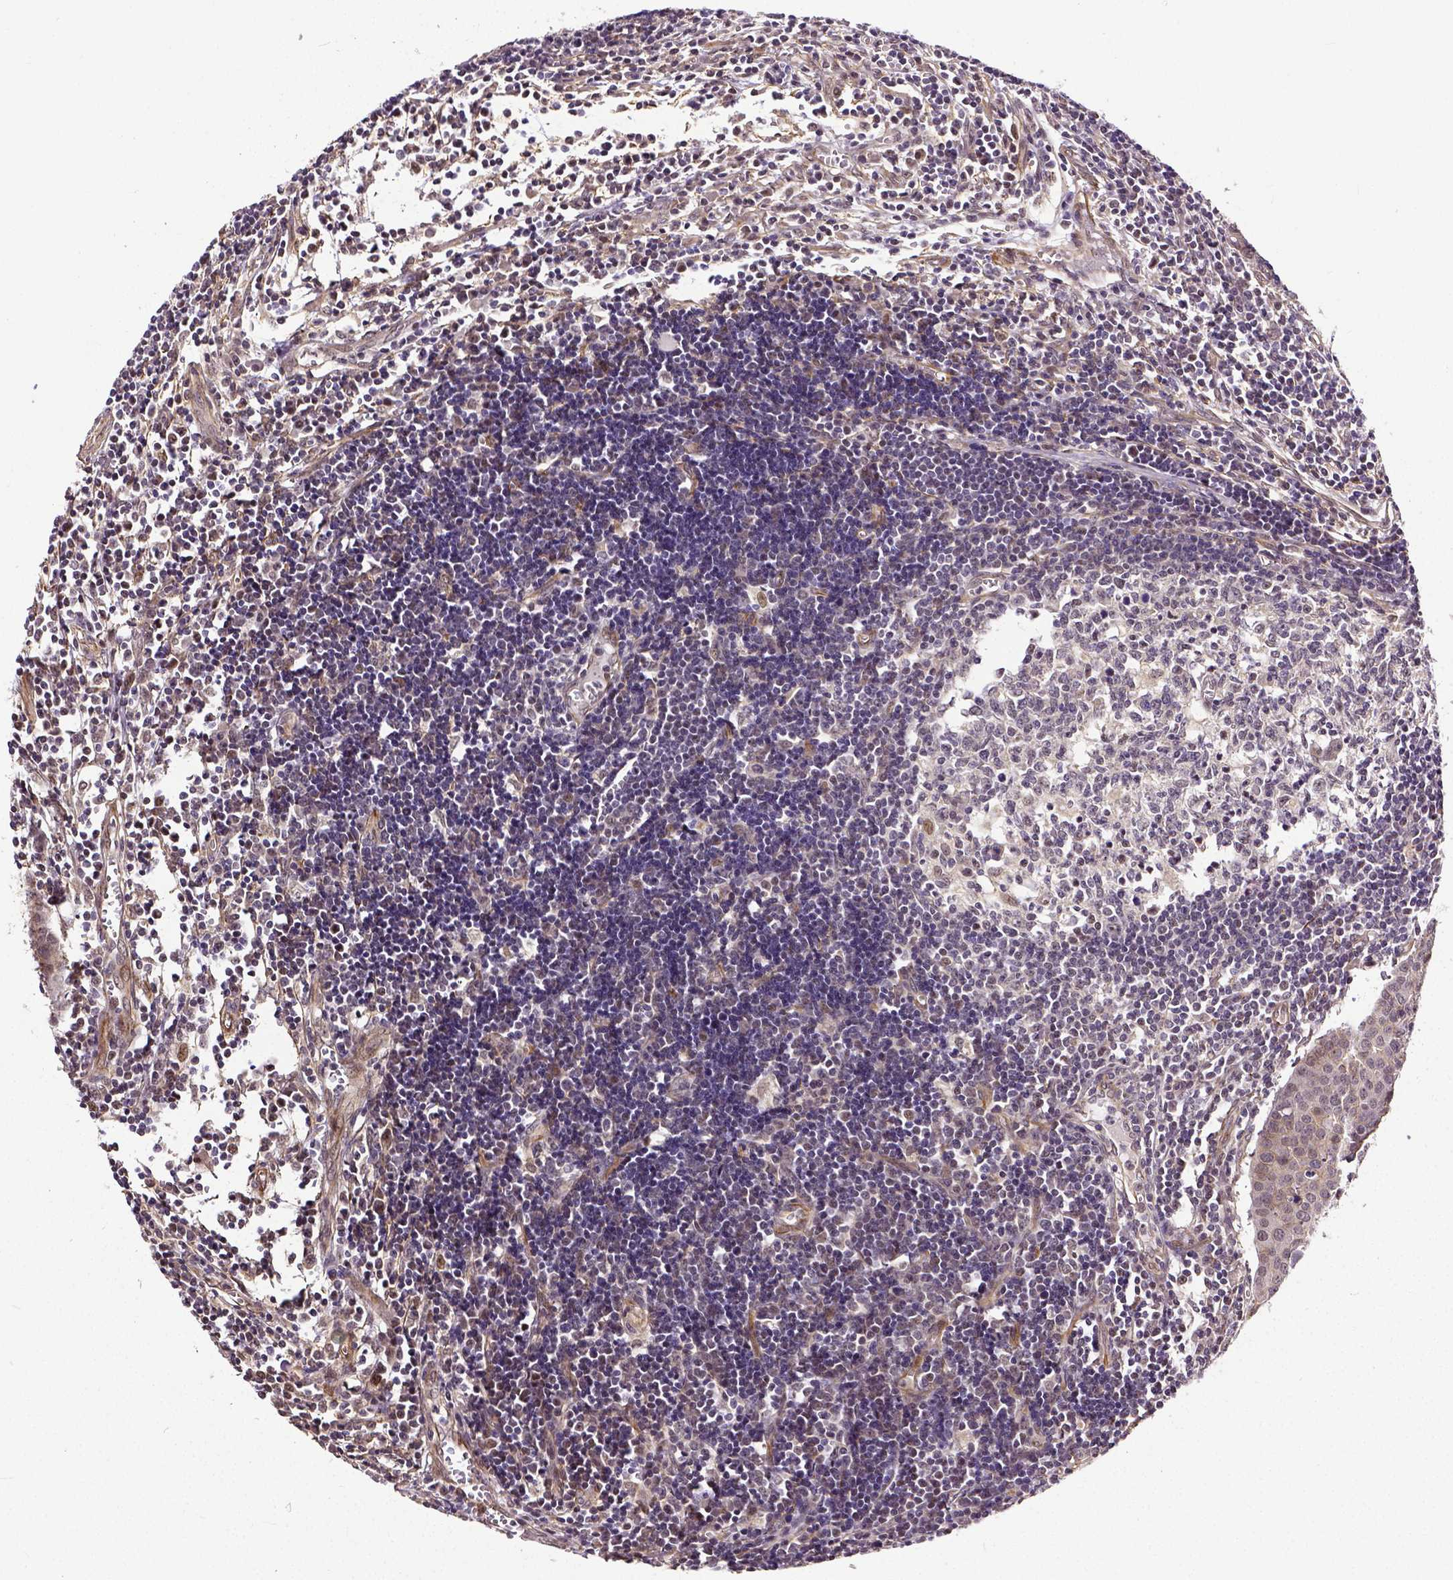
{"staining": {"intensity": "weak", "quantity": "25%-75%", "location": "cytoplasmic/membranous"}, "tissue": "carcinoid", "cell_type": "Tumor cells", "image_type": "cancer", "snomed": [{"axis": "morphology", "description": "Carcinoid, malignant, NOS"}, {"axis": "topography", "description": "Colon"}], "caption": "Immunohistochemistry of carcinoid shows low levels of weak cytoplasmic/membranous positivity in approximately 25%-75% of tumor cells.", "gene": "DICER1", "patient": {"sex": "male", "age": 81}}